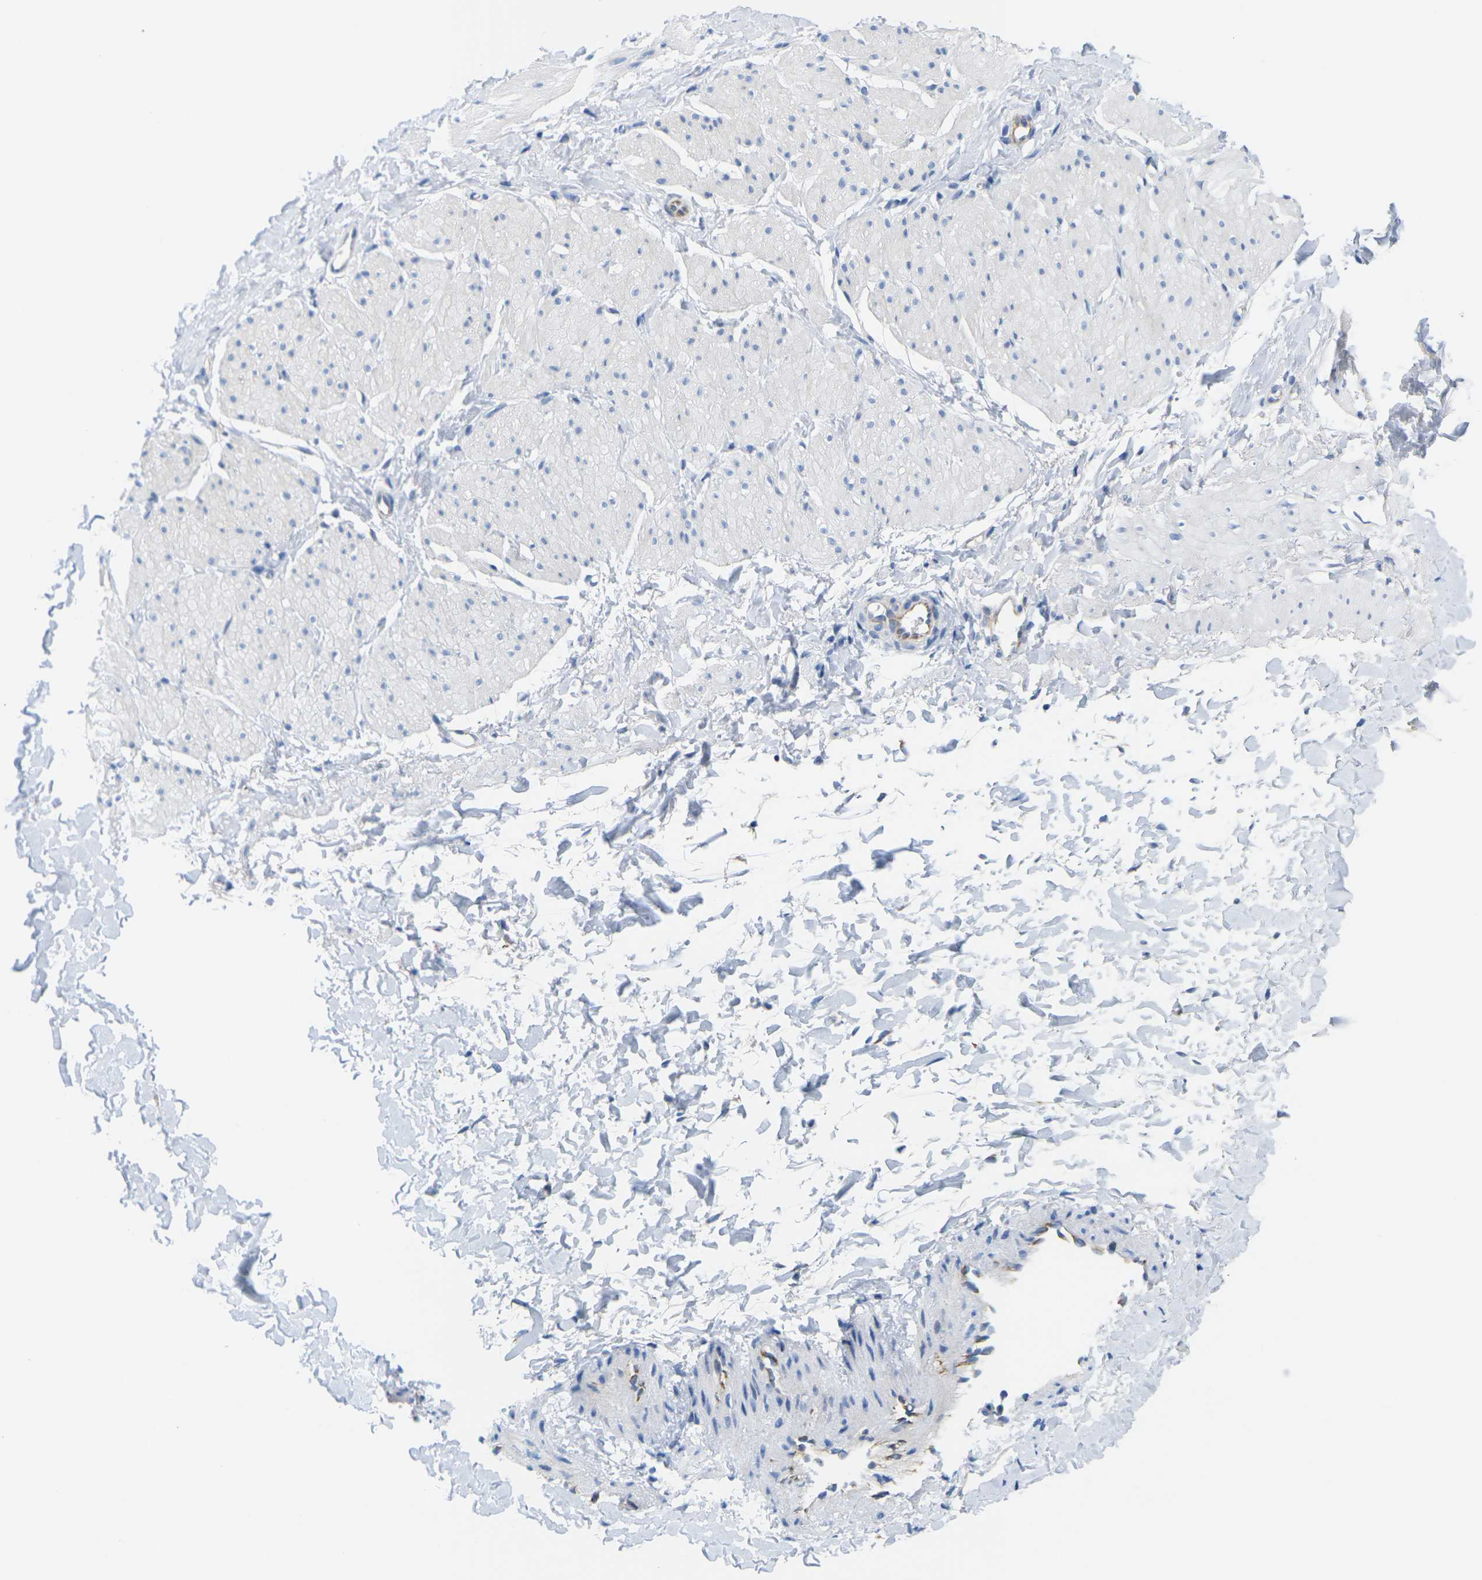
{"staining": {"intensity": "negative", "quantity": "none", "location": "none"}, "tissue": "smooth muscle", "cell_type": "Smooth muscle cells", "image_type": "normal", "snomed": [{"axis": "morphology", "description": "Normal tissue, NOS"}, {"axis": "topography", "description": "Smooth muscle"}], "caption": "An immunohistochemistry (IHC) image of normal smooth muscle is shown. There is no staining in smooth muscle cells of smooth muscle.", "gene": "OTOF", "patient": {"sex": "male", "age": 16}}